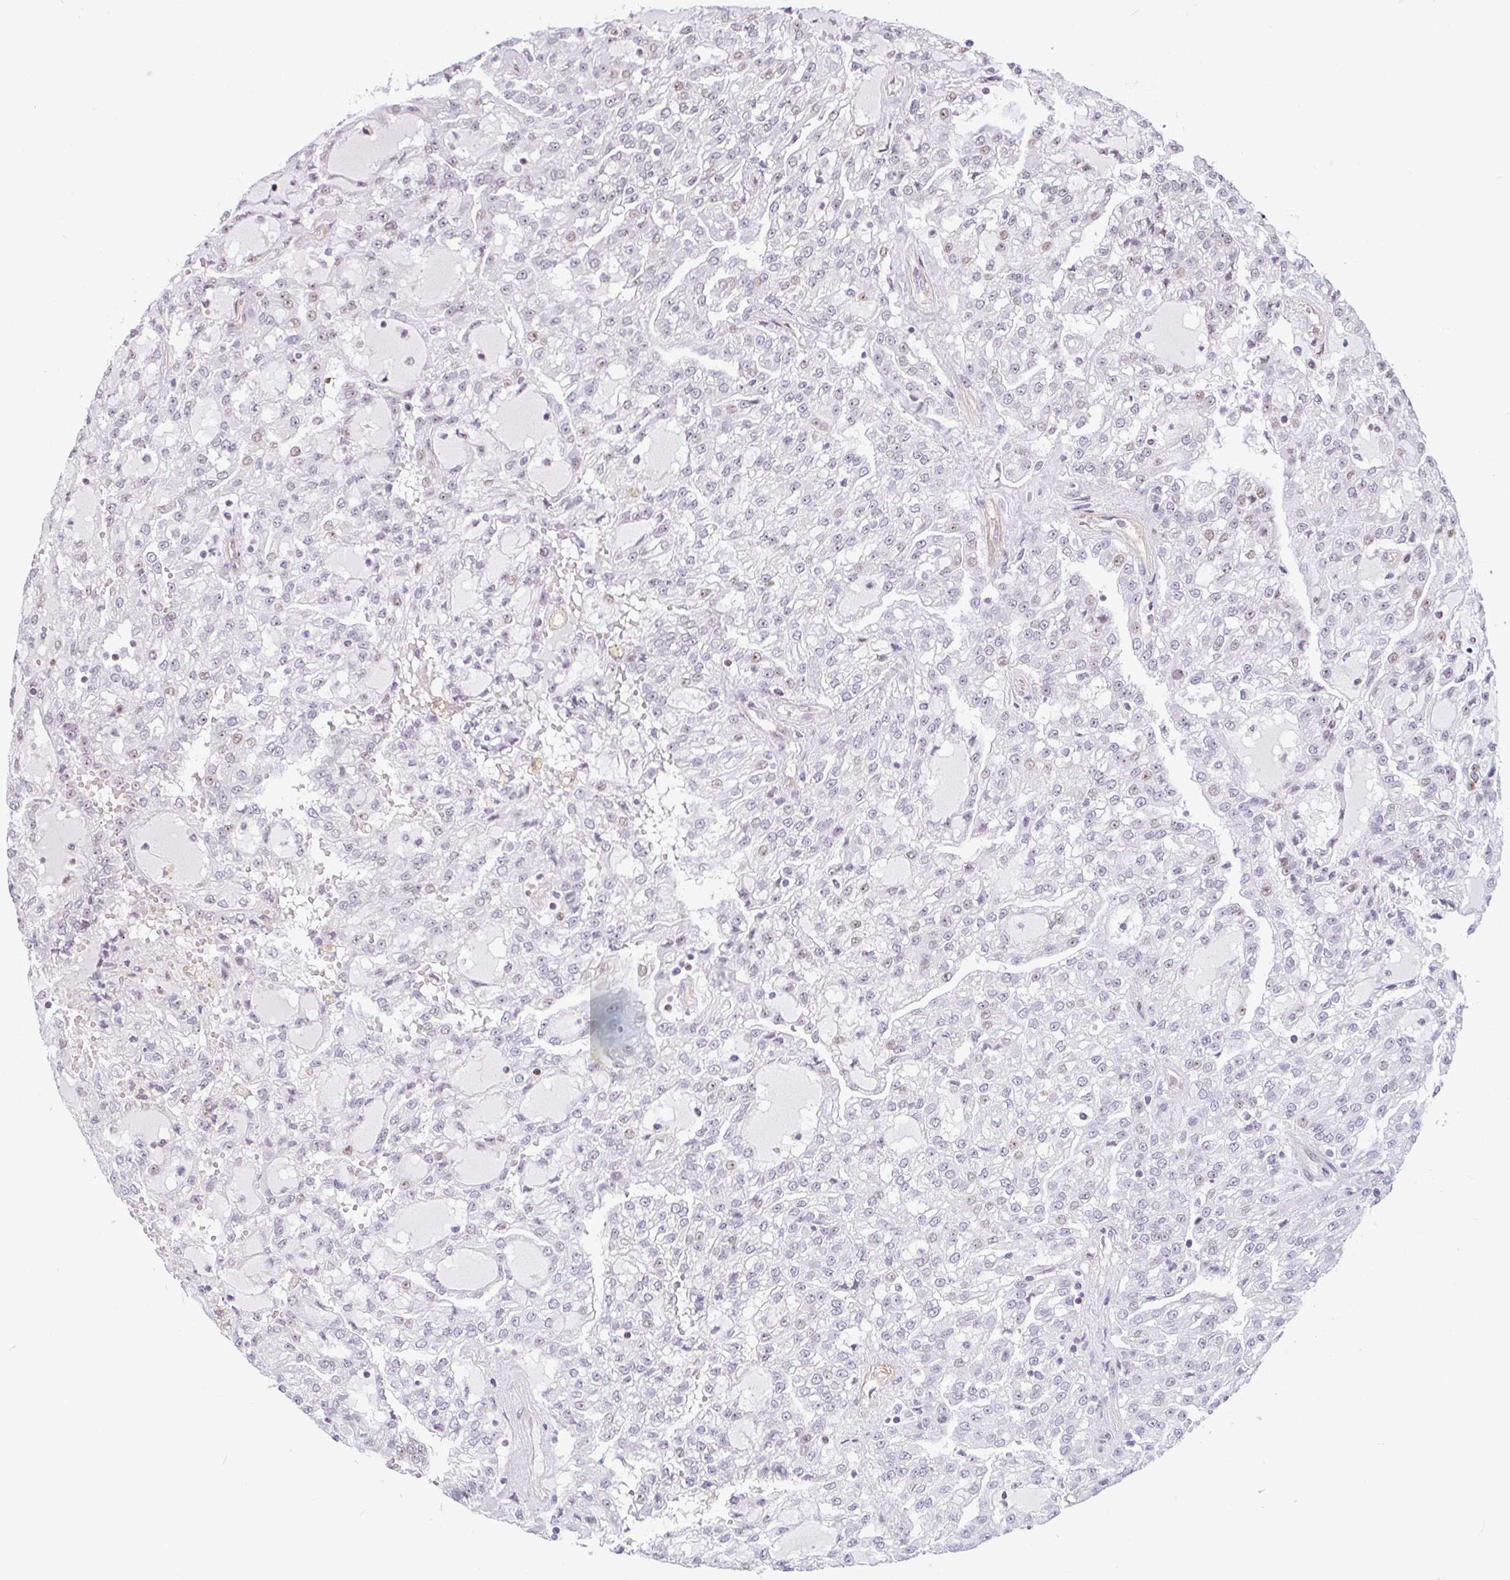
{"staining": {"intensity": "weak", "quantity": "<25%", "location": "nuclear"}, "tissue": "renal cancer", "cell_type": "Tumor cells", "image_type": "cancer", "snomed": [{"axis": "morphology", "description": "Adenocarcinoma, NOS"}, {"axis": "topography", "description": "Kidney"}], "caption": "There is no significant expression in tumor cells of renal adenocarcinoma.", "gene": "ZNF689", "patient": {"sex": "male", "age": 63}}